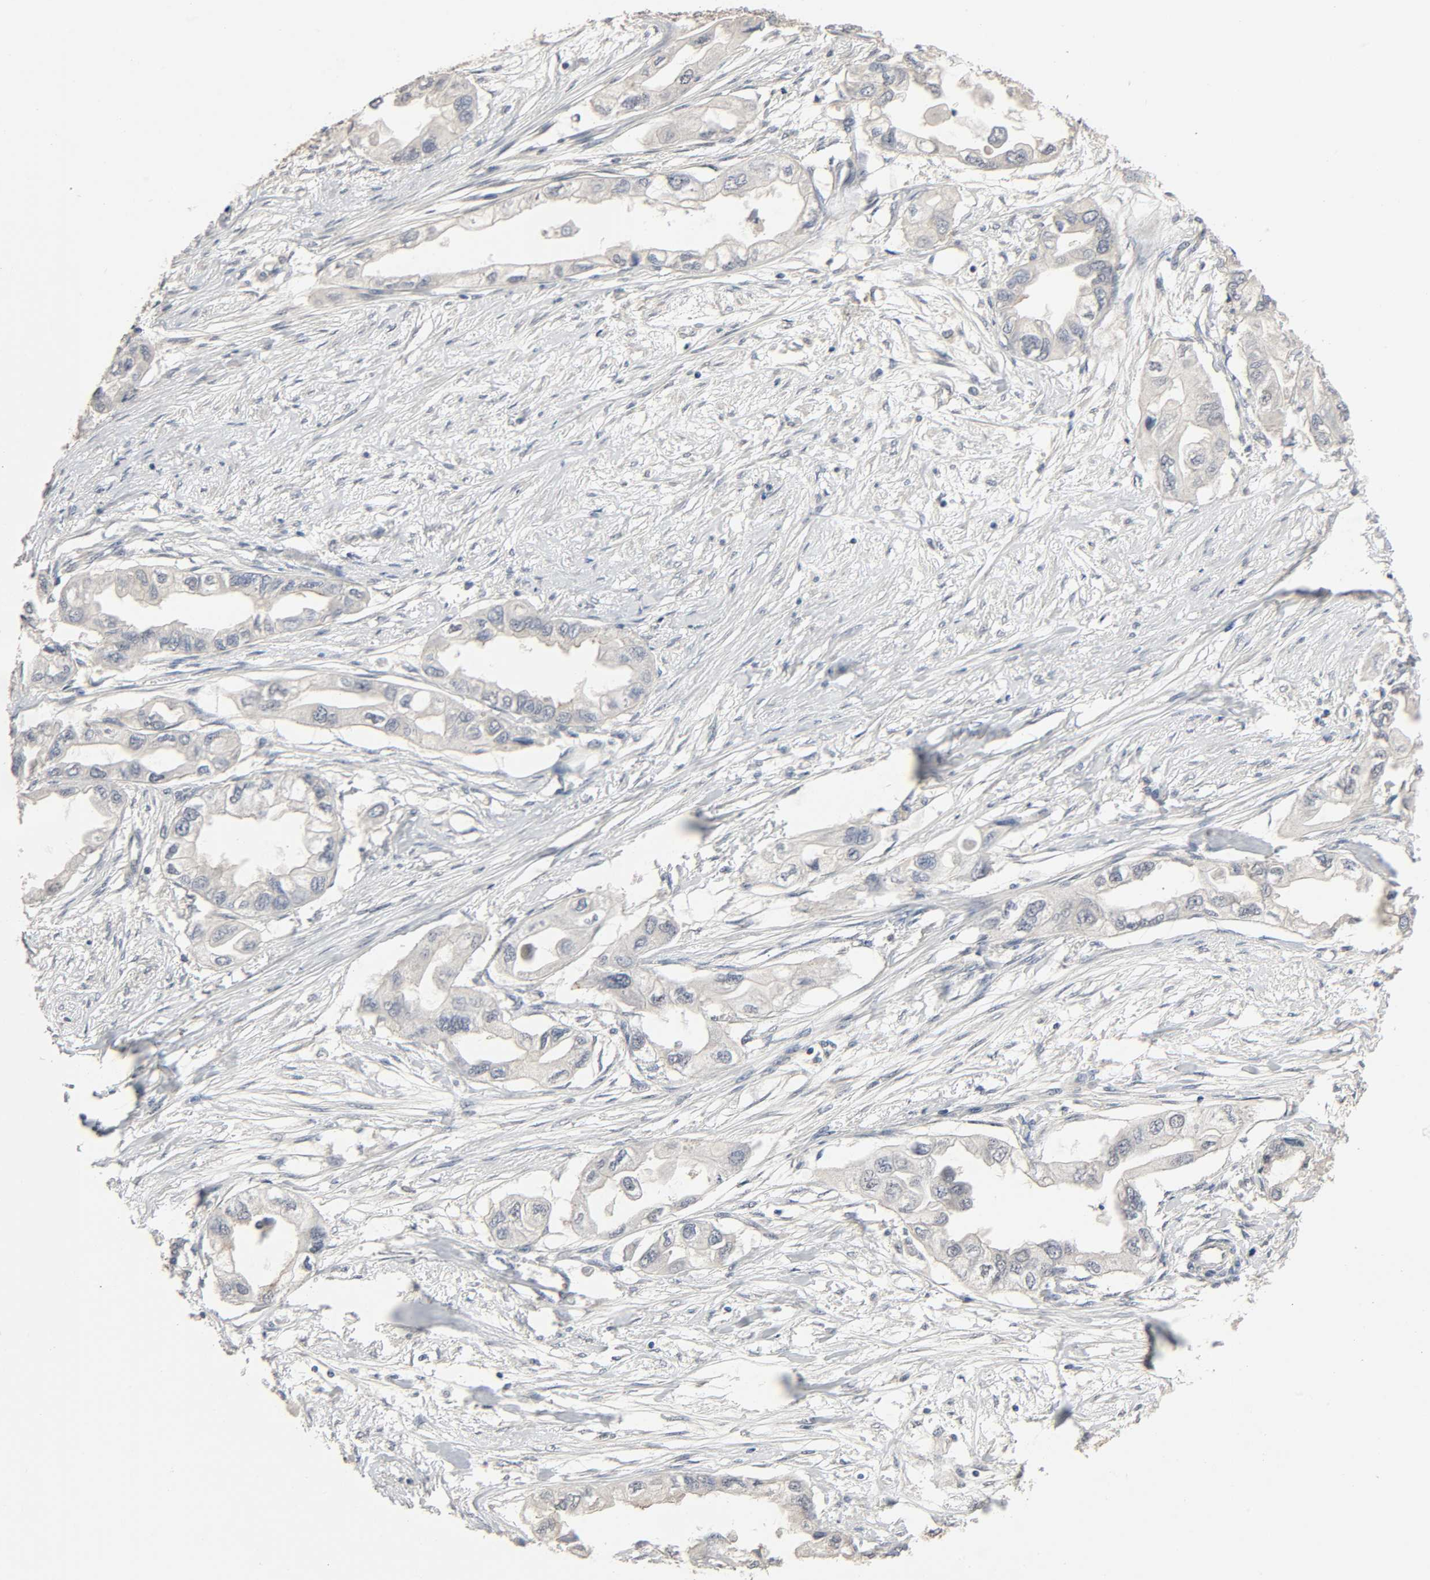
{"staining": {"intensity": "negative", "quantity": "none", "location": "none"}, "tissue": "endometrial cancer", "cell_type": "Tumor cells", "image_type": "cancer", "snomed": [{"axis": "morphology", "description": "Adenocarcinoma, NOS"}, {"axis": "topography", "description": "Endometrium"}], "caption": "Immunohistochemistry (IHC) image of neoplastic tissue: endometrial adenocarcinoma stained with DAB exhibits no significant protein staining in tumor cells.", "gene": "MAGEA8", "patient": {"sex": "female", "age": 67}}